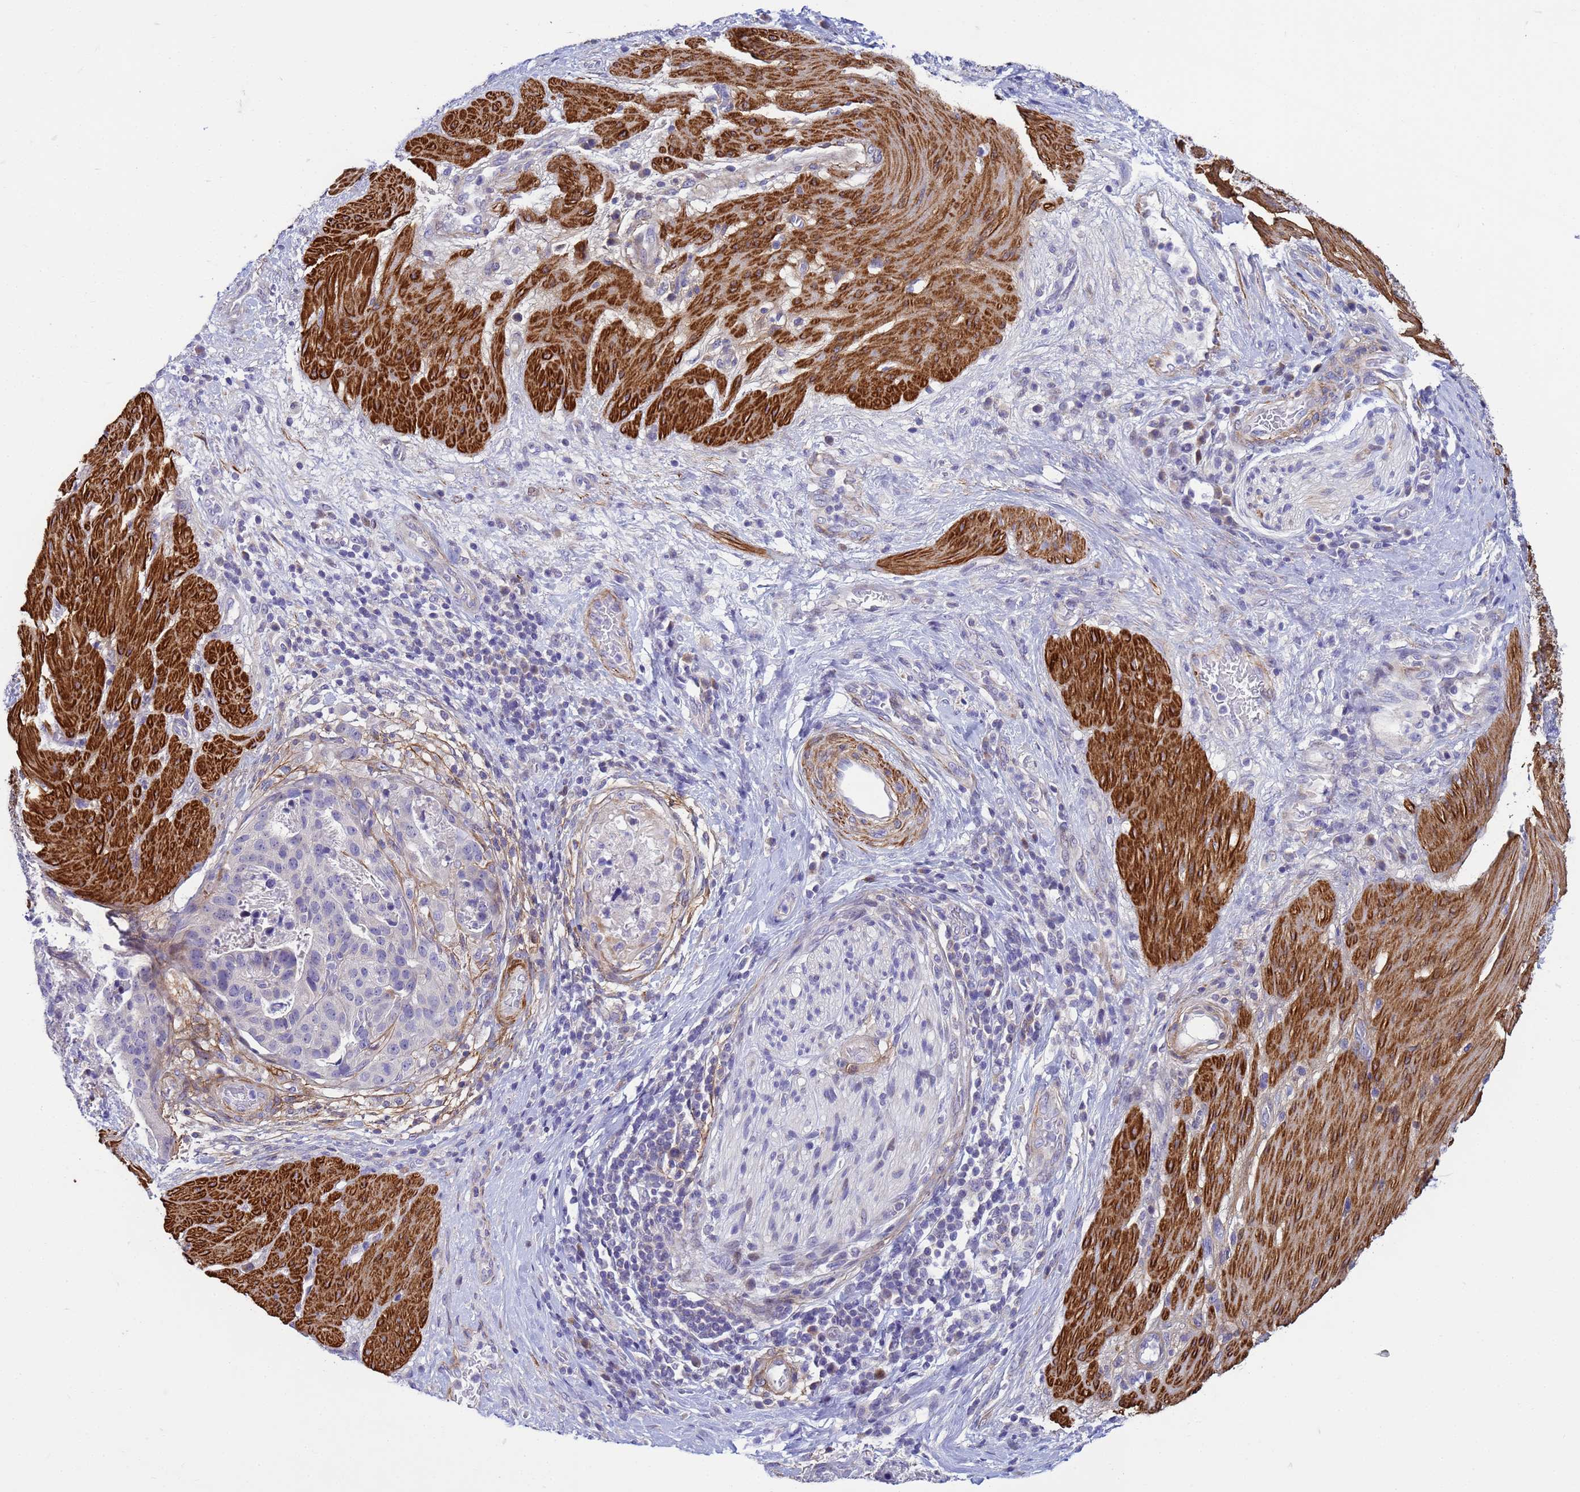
{"staining": {"intensity": "negative", "quantity": "none", "location": "none"}, "tissue": "stomach cancer", "cell_type": "Tumor cells", "image_type": "cancer", "snomed": [{"axis": "morphology", "description": "Adenocarcinoma, NOS"}, {"axis": "topography", "description": "Stomach"}], "caption": "The immunohistochemistry histopathology image has no significant staining in tumor cells of stomach cancer (adenocarcinoma) tissue.", "gene": "P2RX7", "patient": {"sex": "male", "age": 48}}